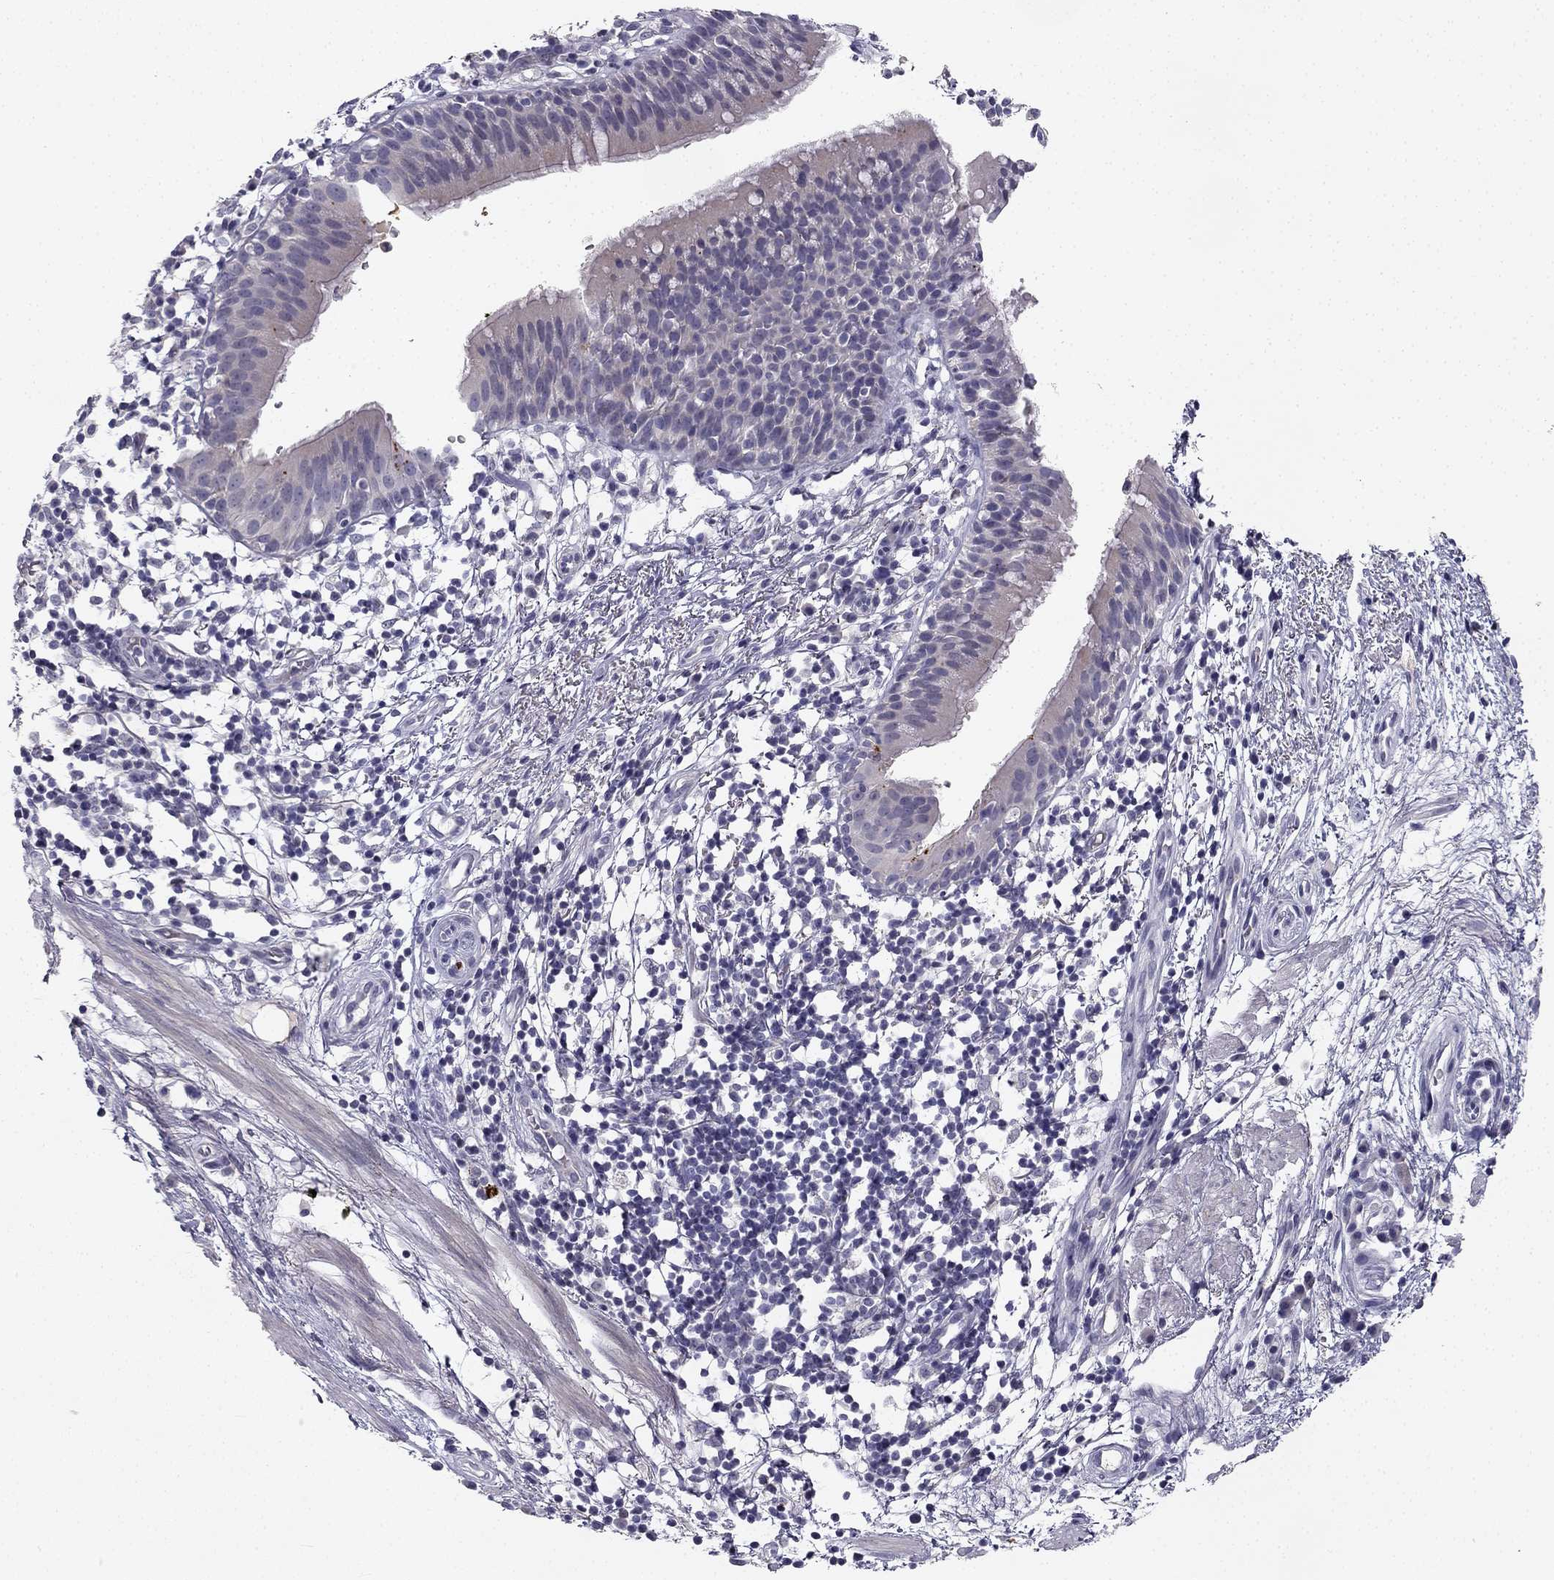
{"staining": {"intensity": "negative", "quantity": "none", "location": "none"}, "tissue": "bronchus", "cell_type": "Respiratory epithelial cells", "image_type": "normal", "snomed": [{"axis": "morphology", "description": "Normal tissue, NOS"}, {"axis": "topography", "description": "Cartilage tissue"}, {"axis": "topography", "description": "Bronchus"}], "caption": "This micrograph is of unremarkable bronchus stained with immunohistochemistry (IHC) to label a protein in brown with the nuclei are counter-stained blue. There is no positivity in respiratory epithelial cells.", "gene": "SLC6A4", "patient": {"sex": "male", "age": 58}}